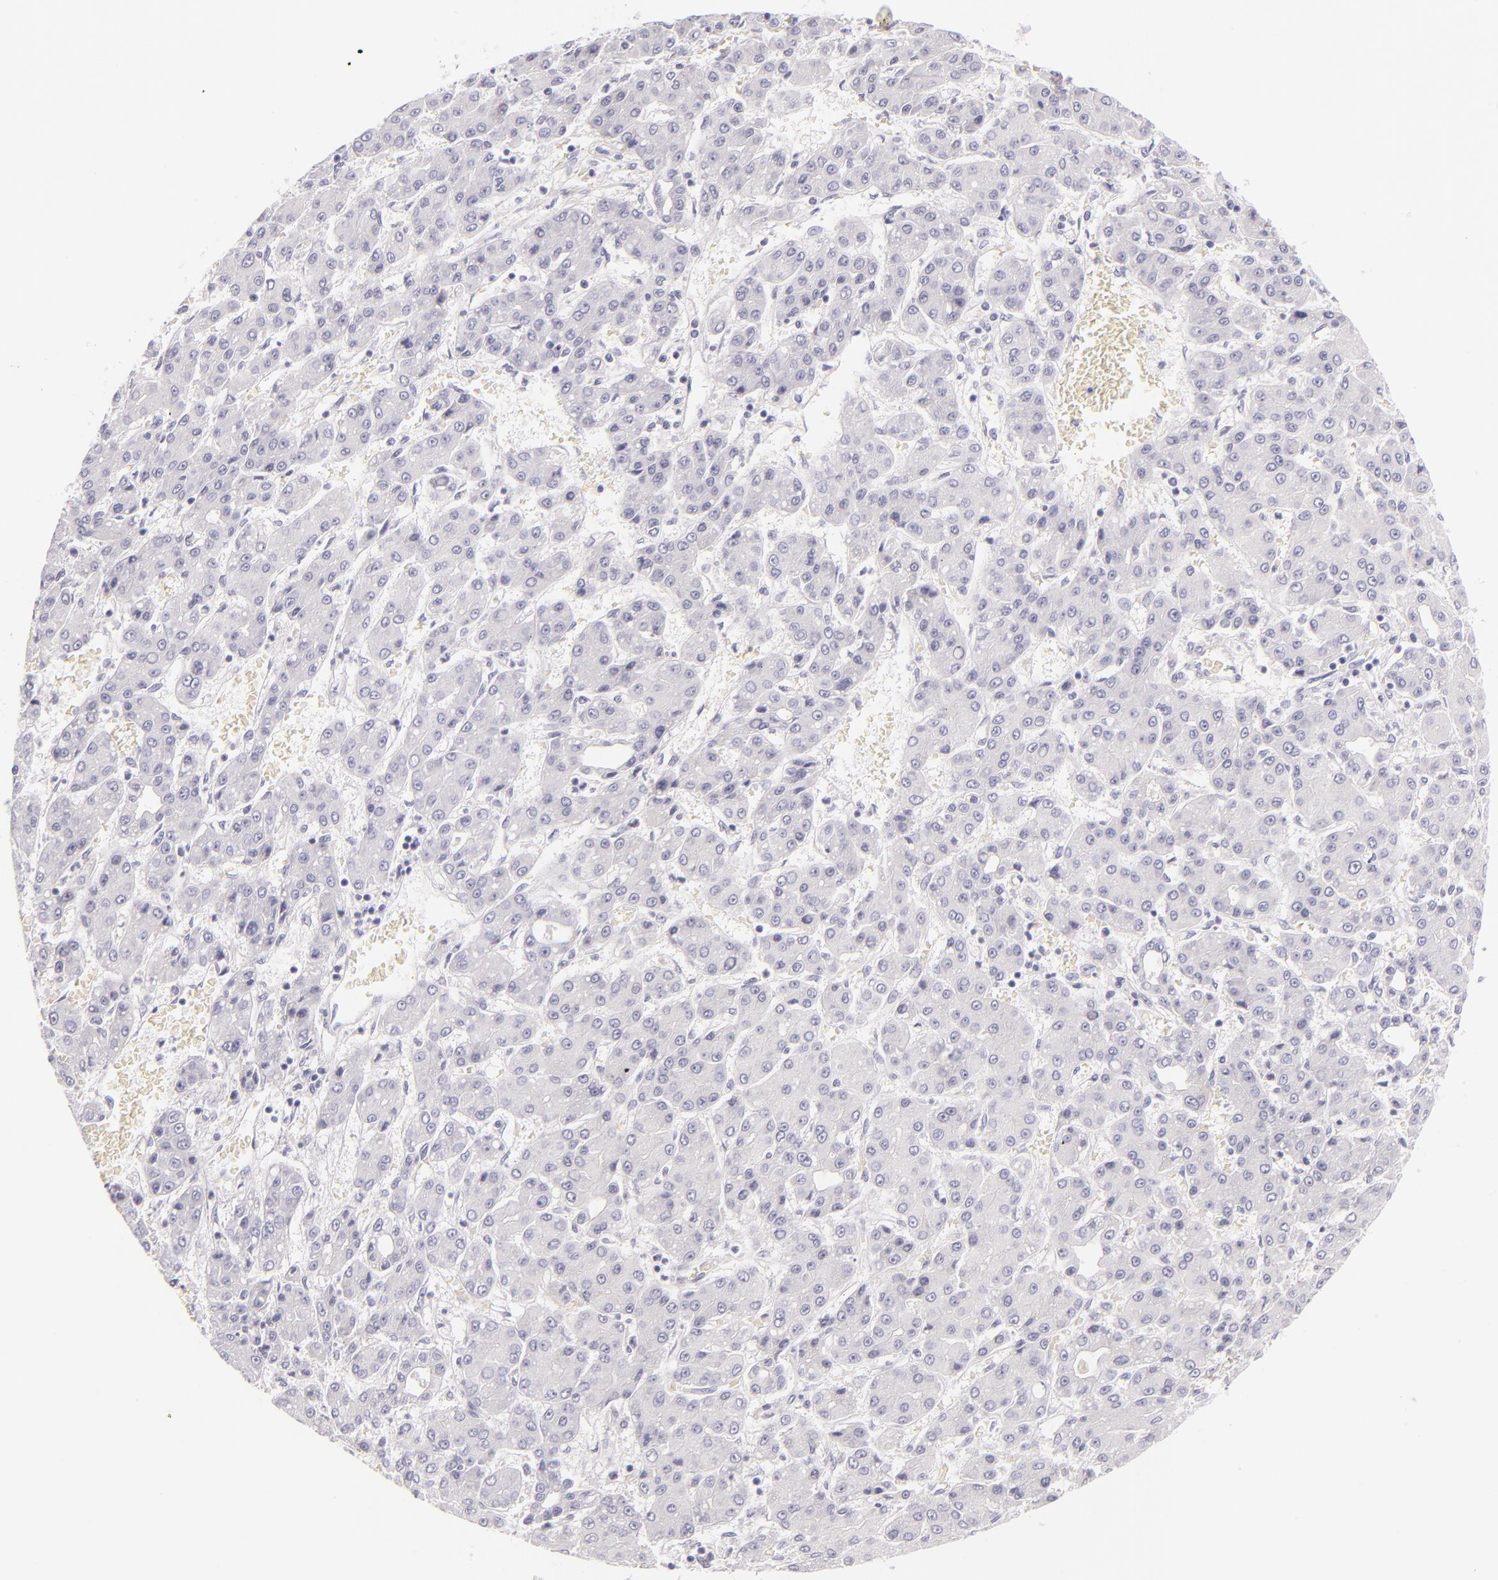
{"staining": {"intensity": "negative", "quantity": "none", "location": "none"}, "tissue": "liver cancer", "cell_type": "Tumor cells", "image_type": "cancer", "snomed": [{"axis": "morphology", "description": "Carcinoma, Hepatocellular, NOS"}, {"axis": "topography", "description": "Liver"}], "caption": "Immunohistochemical staining of human liver cancer (hepatocellular carcinoma) demonstrates no significant positivity in tumor cells.", "gene": "INA", "patient": {"sex": "male", "age": 69}}